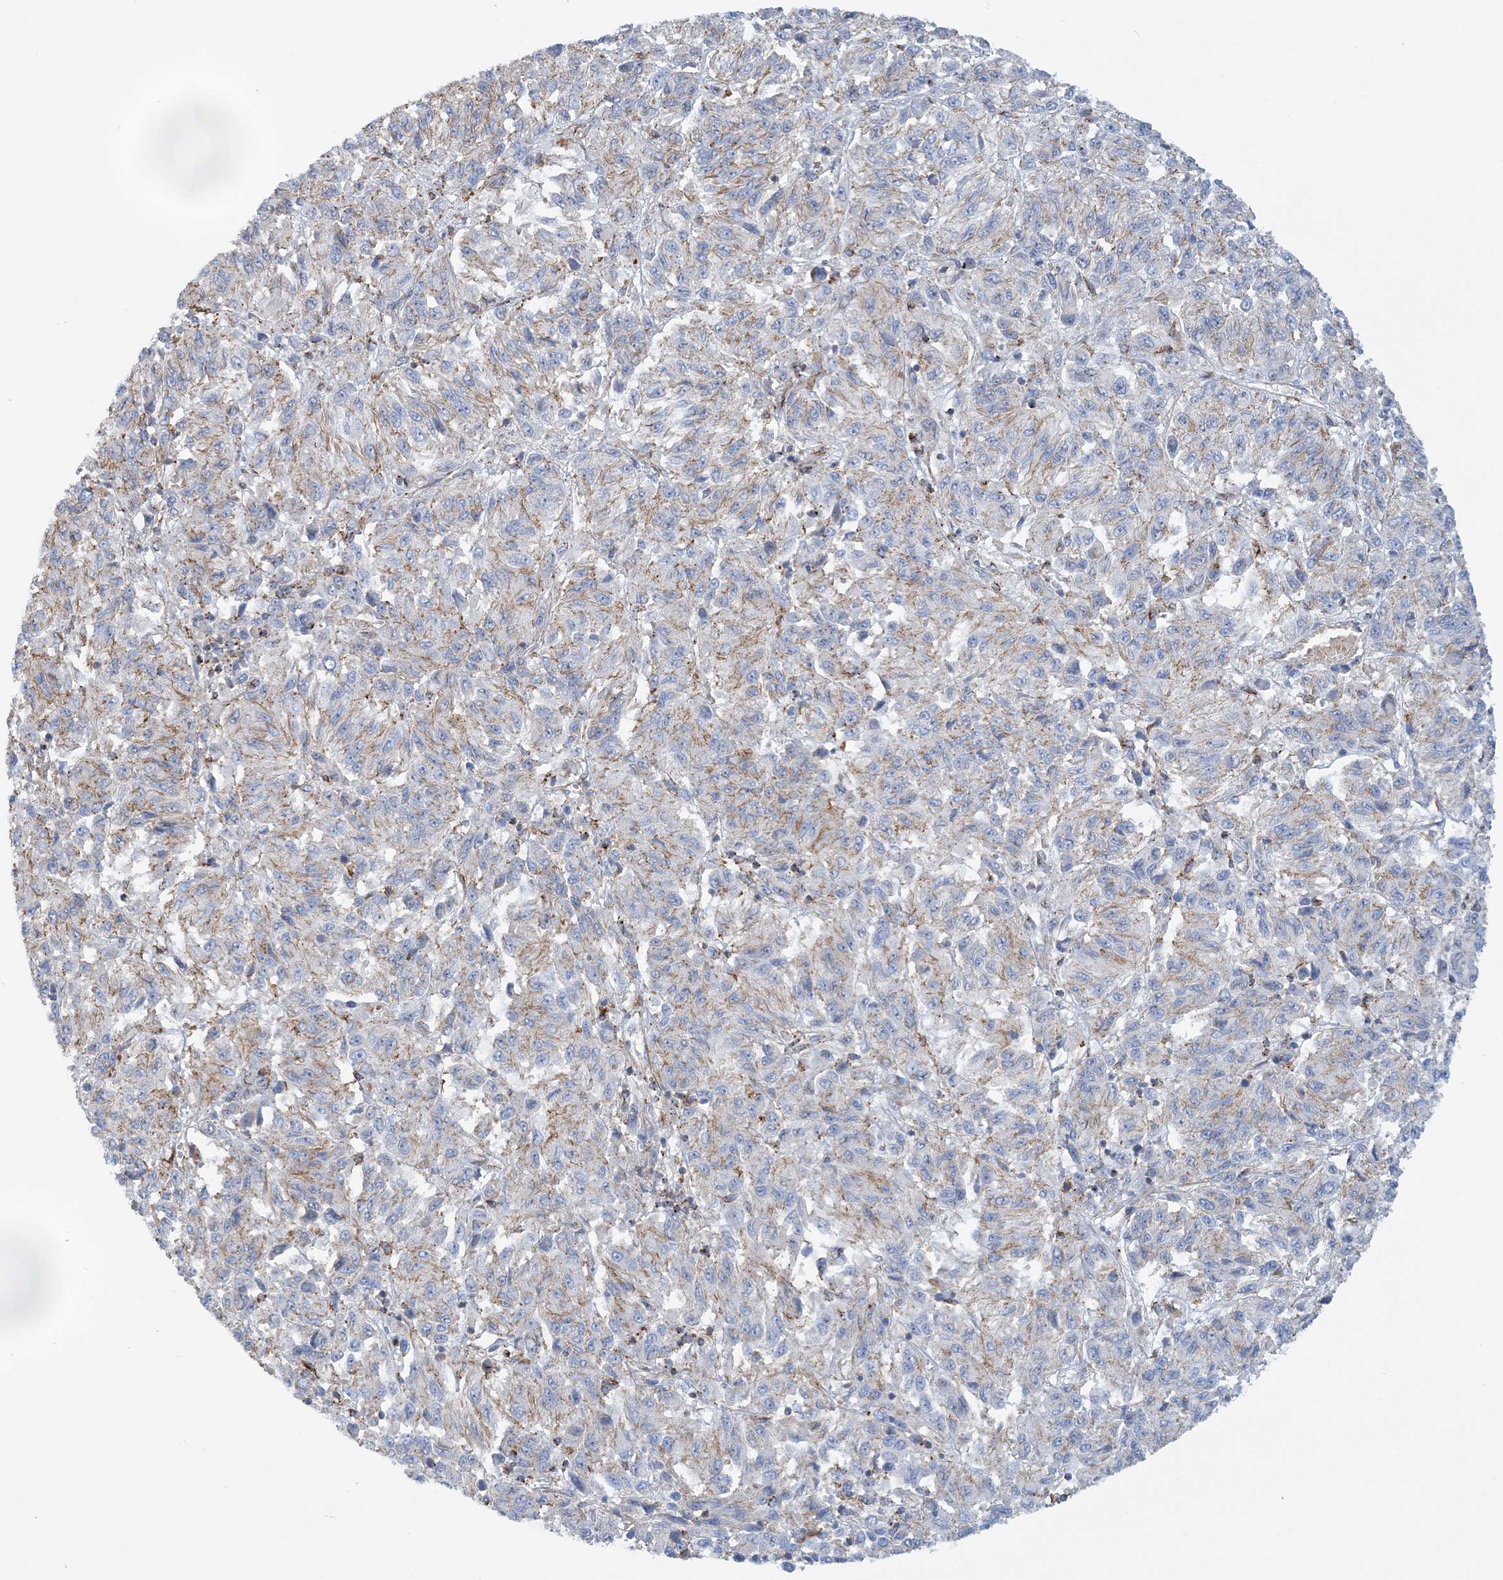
{"staining": {"intensity": "negative", "quantity": "none", "location": "none"}, "tissue": "melanoma", "cell_type": "Tumor cells", "image_type": "cancer", "snomed": [{"axis": "morphology", "description": "Malignant melanoma, Metastatic site"}, {"axis": "topography", "description": "Lung"}], "caption": "An immunohistochemistry (IHC) image of malignant melanoma (metastatic site) is shown. There is no staining in tumor cells of malignant melanoma (metastatic site). Brightfield microscopy of IHC stained with DAB (3,3'-diaminobenzidine) (brown) and hematoxylin (blue), captured at high magnification.", "gene": "CALHM5", "patient": {"sex": "male", "age": 64}}